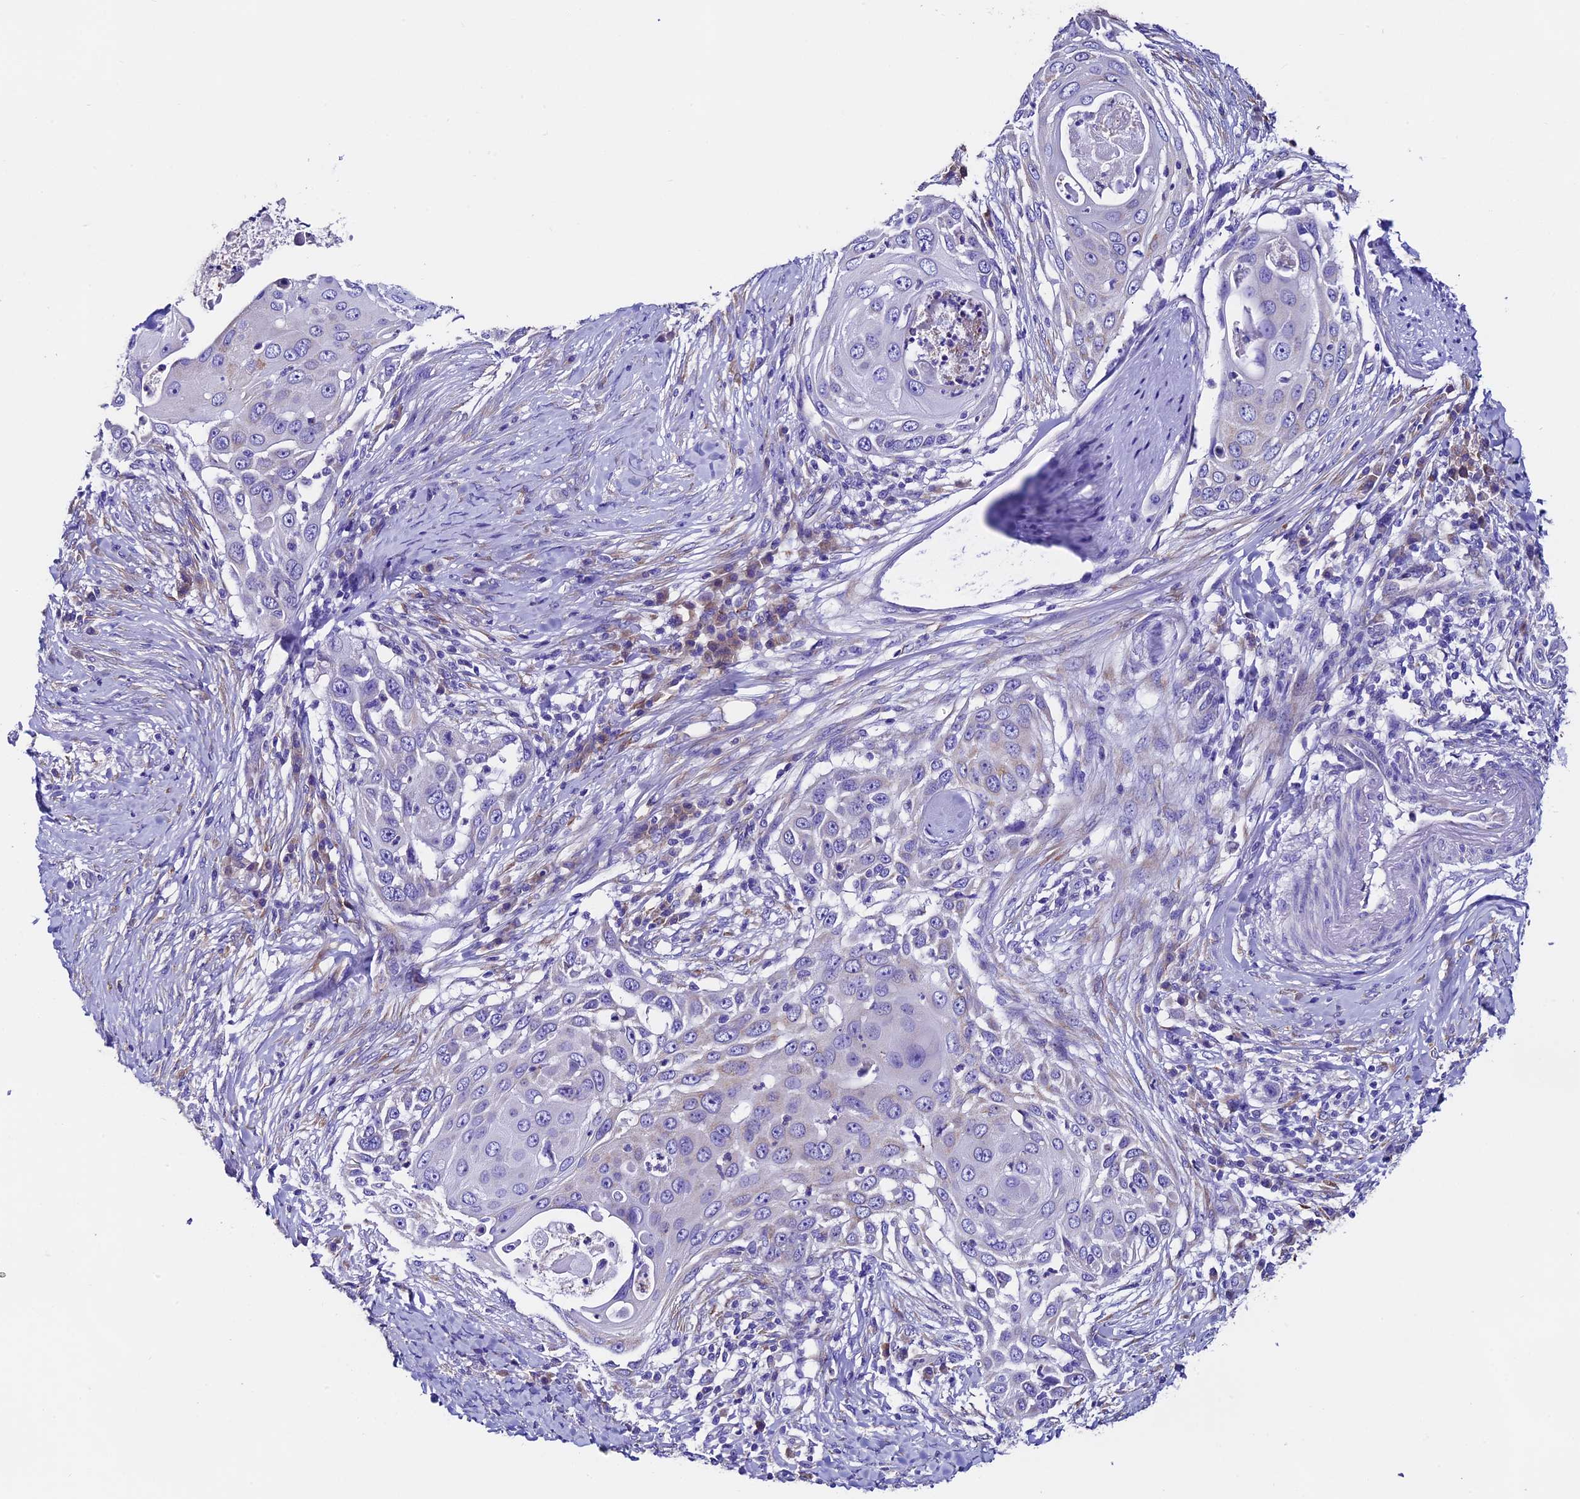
{"staining": {"intensity": "negative", "quantity": "none", "location": "none"}, "tissue": "skin cancer", "cell_type": "Tumor cells", "image_type": "cancer", "snomed": [{"axis": "morphology", "description": "Squamous cell carcinoma, NOS"}, {"axis": "topography", "description": "Skin"}], "caption": "Immunohistochemistry image of neoplastic tissue: human skin squamous cell carcinoma stained with DAB exhibits no significant protein expression in tumor cells.", "gene": "COMTD1", "patient": {"sex": "female", "age": 44}}